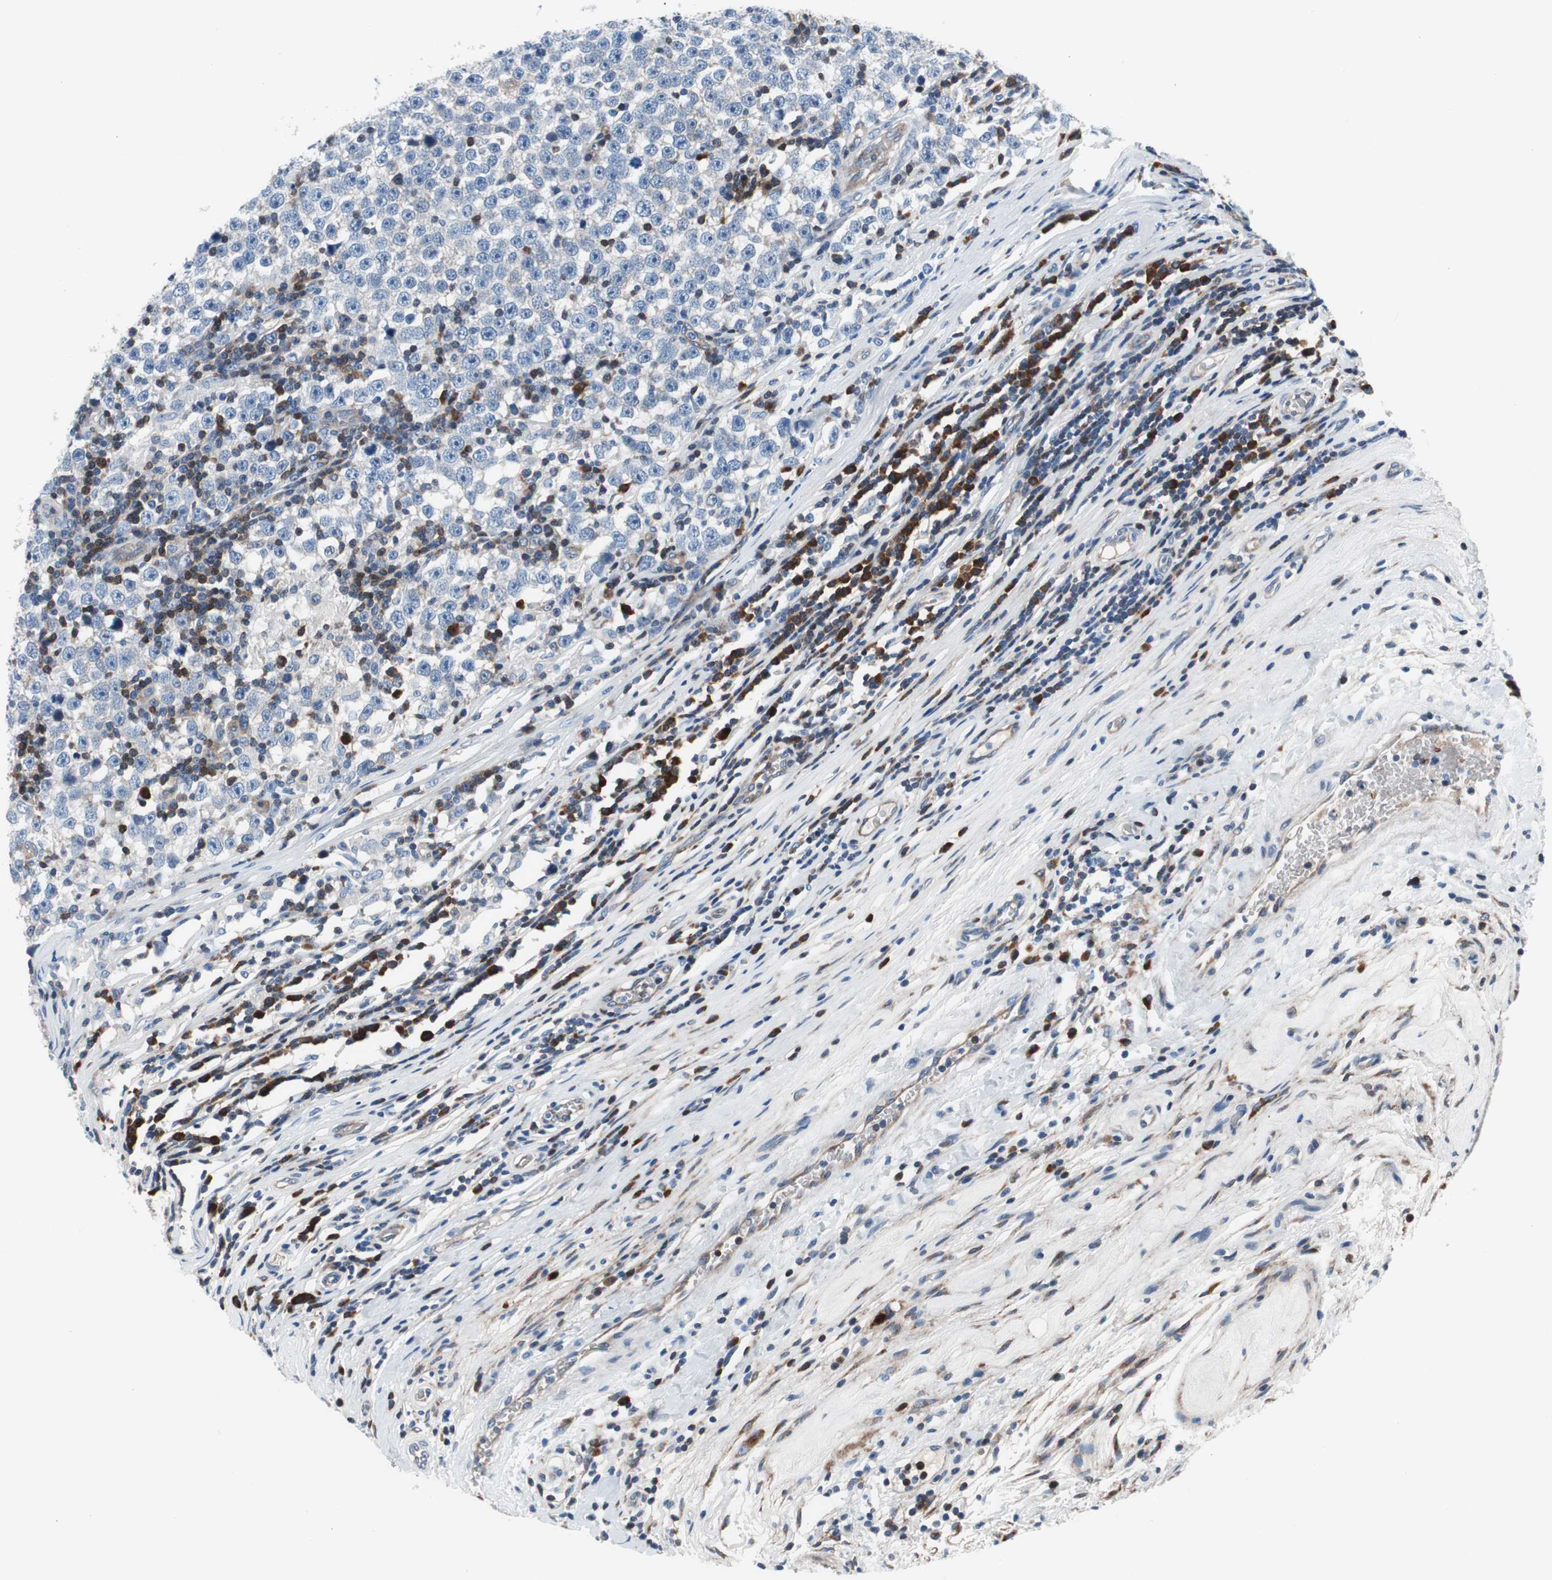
{"staining": {"intensity": "negative", "quantity": "none", "location": "none"}, "tissue": "testis cancer", "cell_type": "Tumor cells", "image_type": "cancer", "snomed": [{"axis": "morphology", "description": "Seminoma, NOS"}, {"axis": "topography", "description": "Testis"}], "caption": "Immunohistochemistry (IHC) of testis cancer shows no expression in tumor cells. Nuclei are stained in blue.", "gene": "PRDX2", "patient": {"sex": "male", "age": 43}}